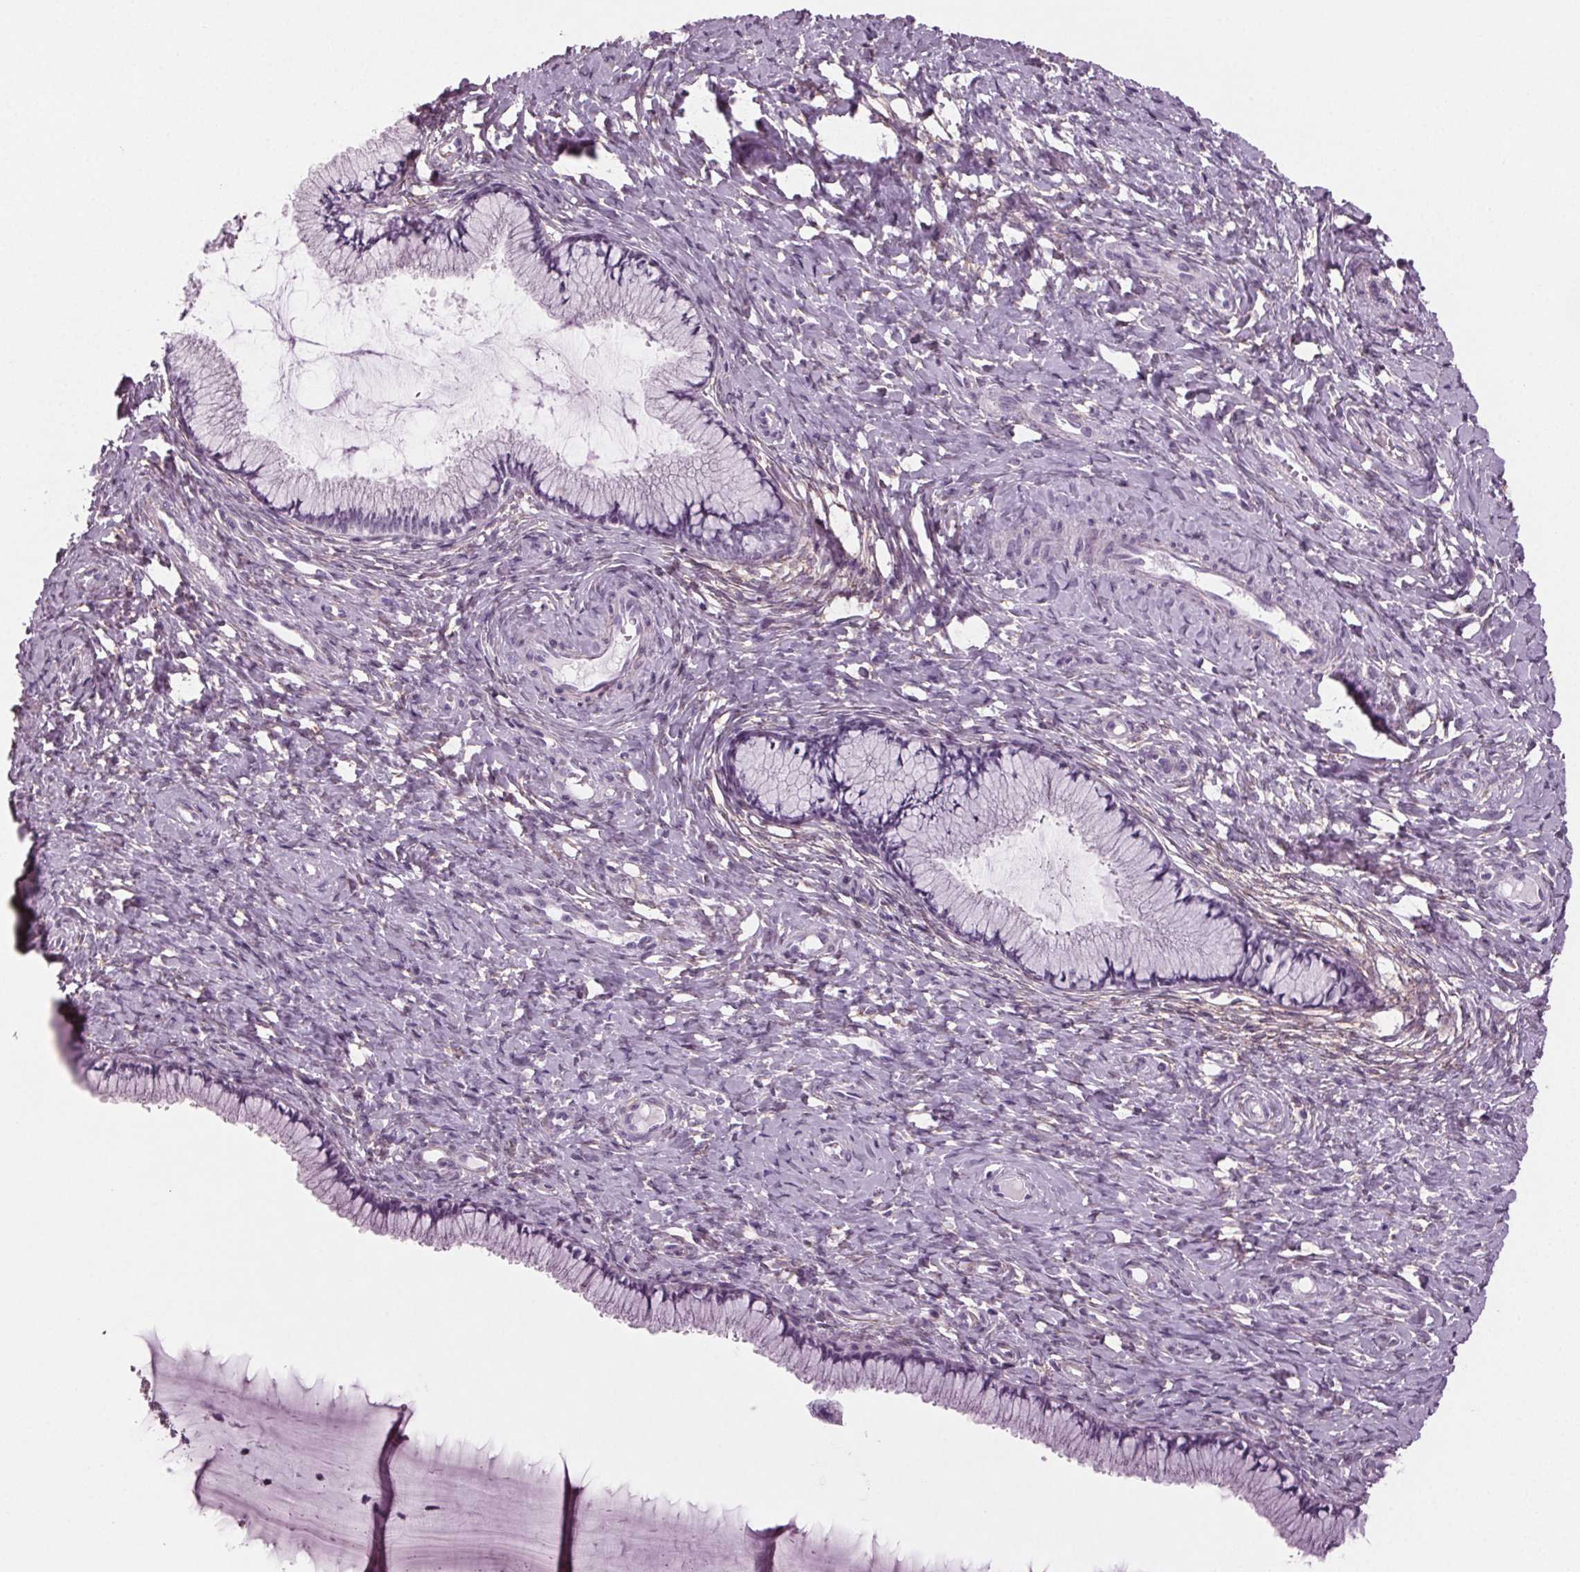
{"staining": {"intensity": "negative", "quantity": "none", "location": "none"}, "tissue": "cervix", "cell_type": "Glandular cells", "image_type": "normal", "snomed": [{"axis": "morphology", "description": "Normal tissue, NOS"}, {"axis": "topography", "description": "Cervix"}], "caption": "High magnification brightfield microscopy of benign cervix stained with DAB (3,3'-diaminobenzidine) (brown) and counterstained with hematoxylin (blue): glandular cells show no significant positivity. Nuclei are stained in blue.", "gene": "BHLHE22", "patient": {"sex": "female", "age": 37}}